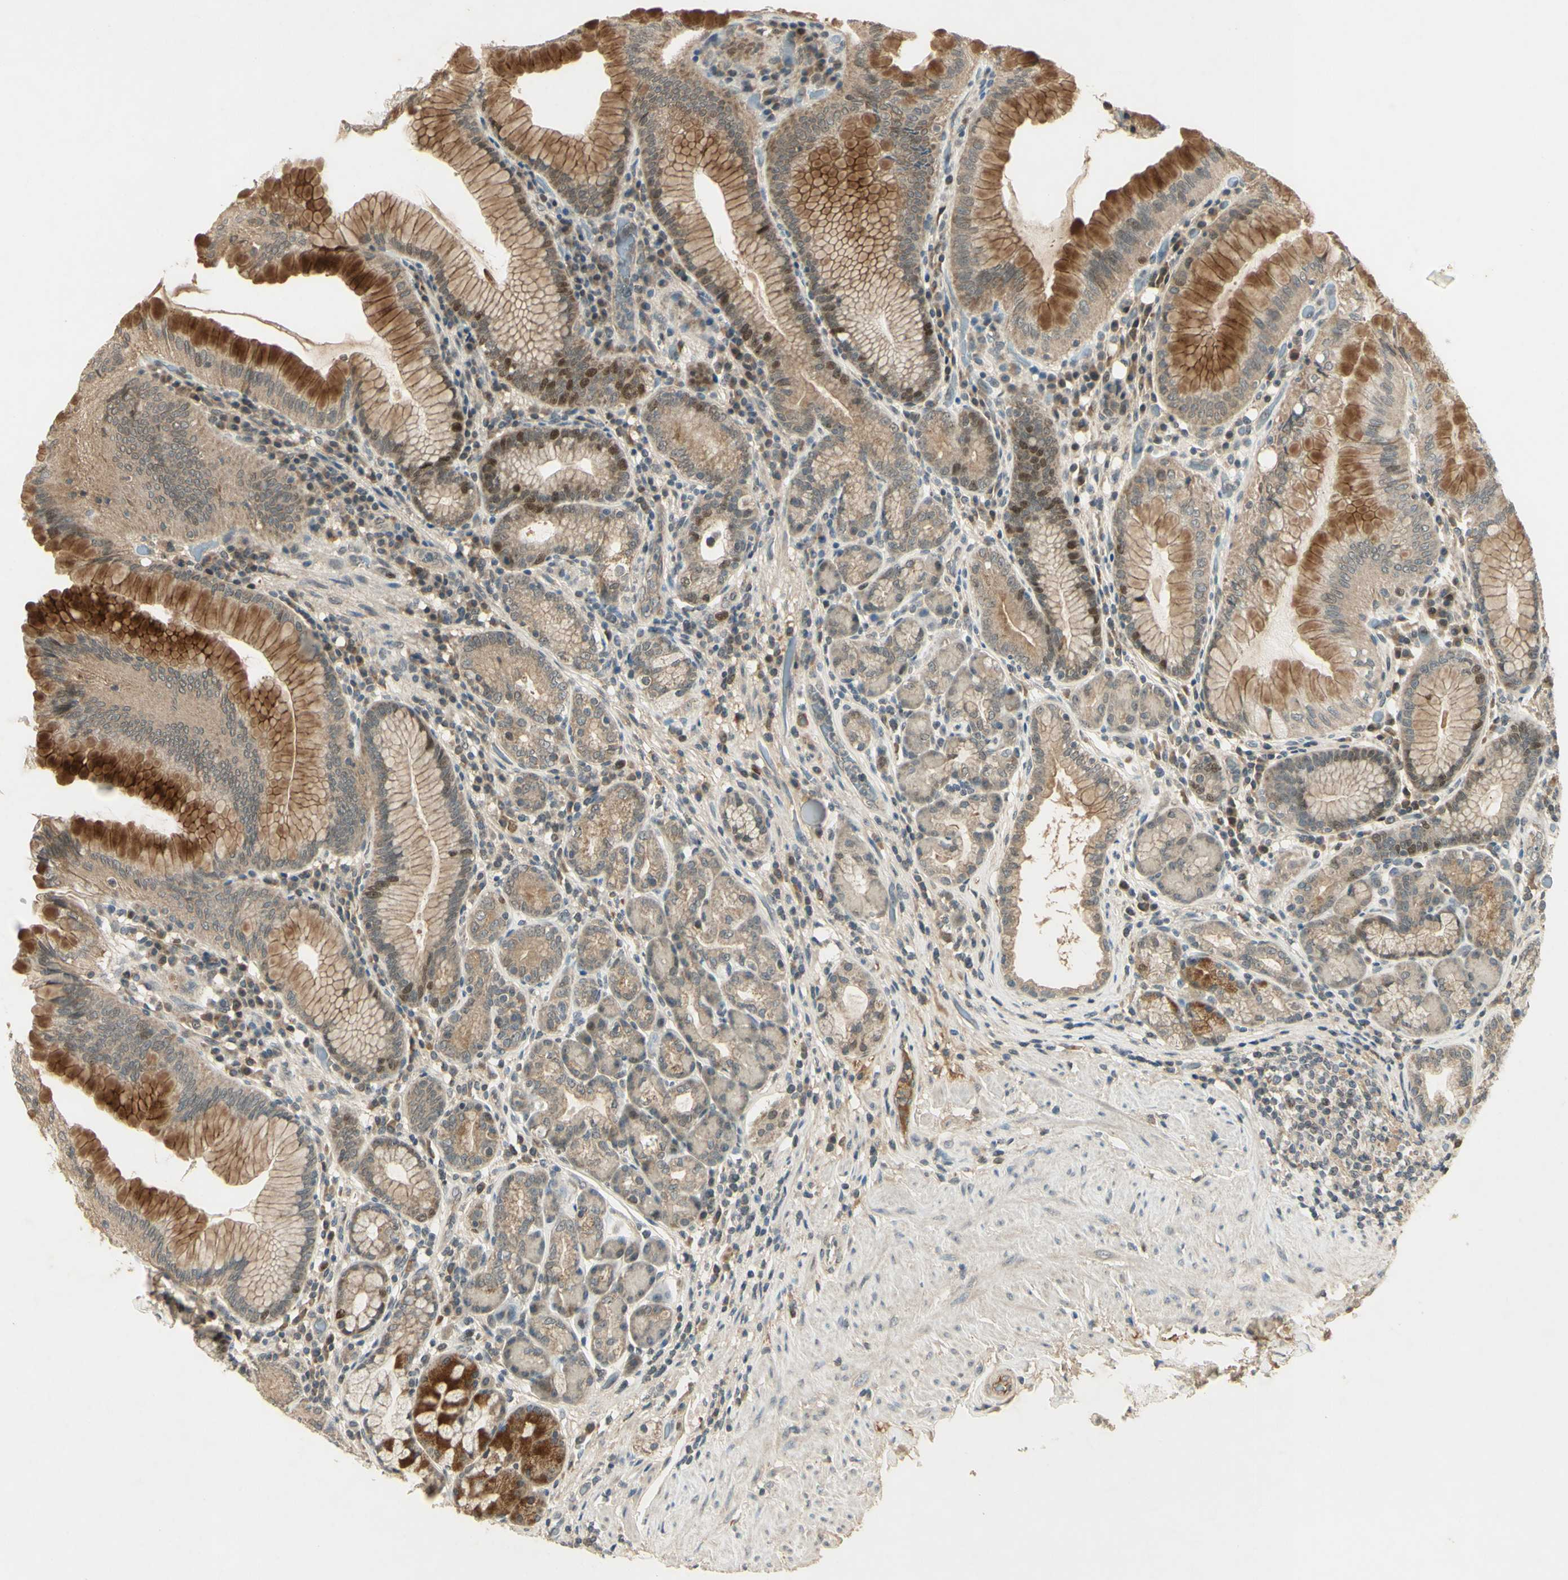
{"staining": {"intensity": "moderate", "quantity": ">75%", "location": "cytoplasmic/membranous"}, "tissue": "stomach", "cell_type": "Glandular cells", "image_type": "normal", "snomed": [{"axis": "morphology", "description": "Normal tissue, NOS"}, {"axis": "topography", "description": "Stomach, lower"}], "caption": "Immunohistochemistry staining of normal stomach, which exhibits medium levels of moderate cytoplasmic/membranous staining in approximately >75% of glandular cells indicating moderate cytoplasmic/membranous protein expression. The staining was performed using DAB (3,3'-diaminobenzidine) (brown) for protein detection and nuclei were counterstained in hematoxylin (blue).", "gene": "RAD18", "patient": {"sex": "female", "age": 76}}